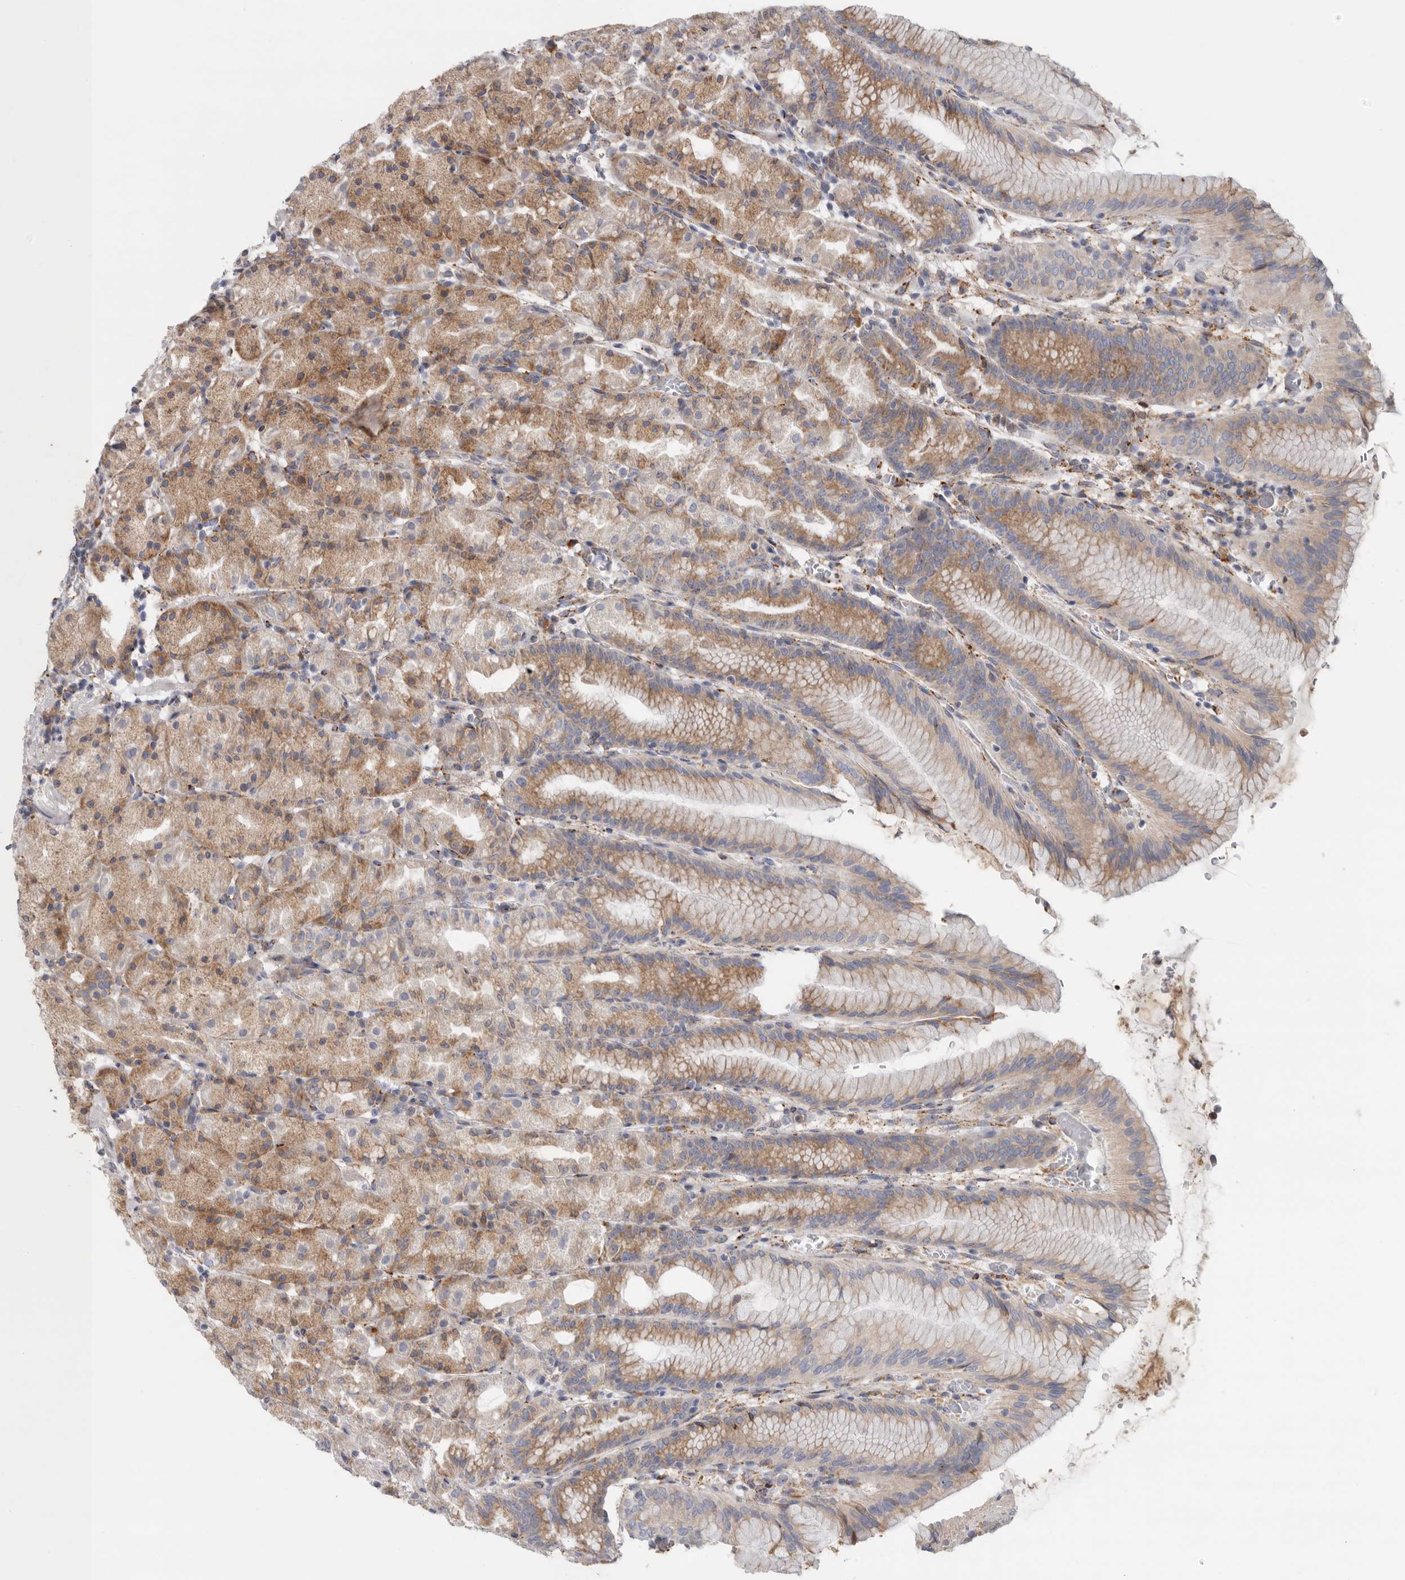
{"staining": {"intensity": "moderate", "quantity": ">75%", "location": "cytoplasmic/membranous"}, "tissue": "stomach", "cell_type": "Glandular cells", "image_type": "normal", "snomed": [{"axis": "morphology", "description": "Normal tissue, NOS"}, {"axis": "topography", "description": "Stomach, upper"}], "caption": "Glandular cells exhibit medium levels of moderate cytoplasmic/membranous positivity in approximately >75% of cells in normal stomach. Using DAB (3,3'-diaminobenzidine) (brown) and hematoxylin (blue) stains, captured at high magnification using brightfield microscopy.", "gene": "GANAB", "patient": {"sex": "male", "age": 48}}